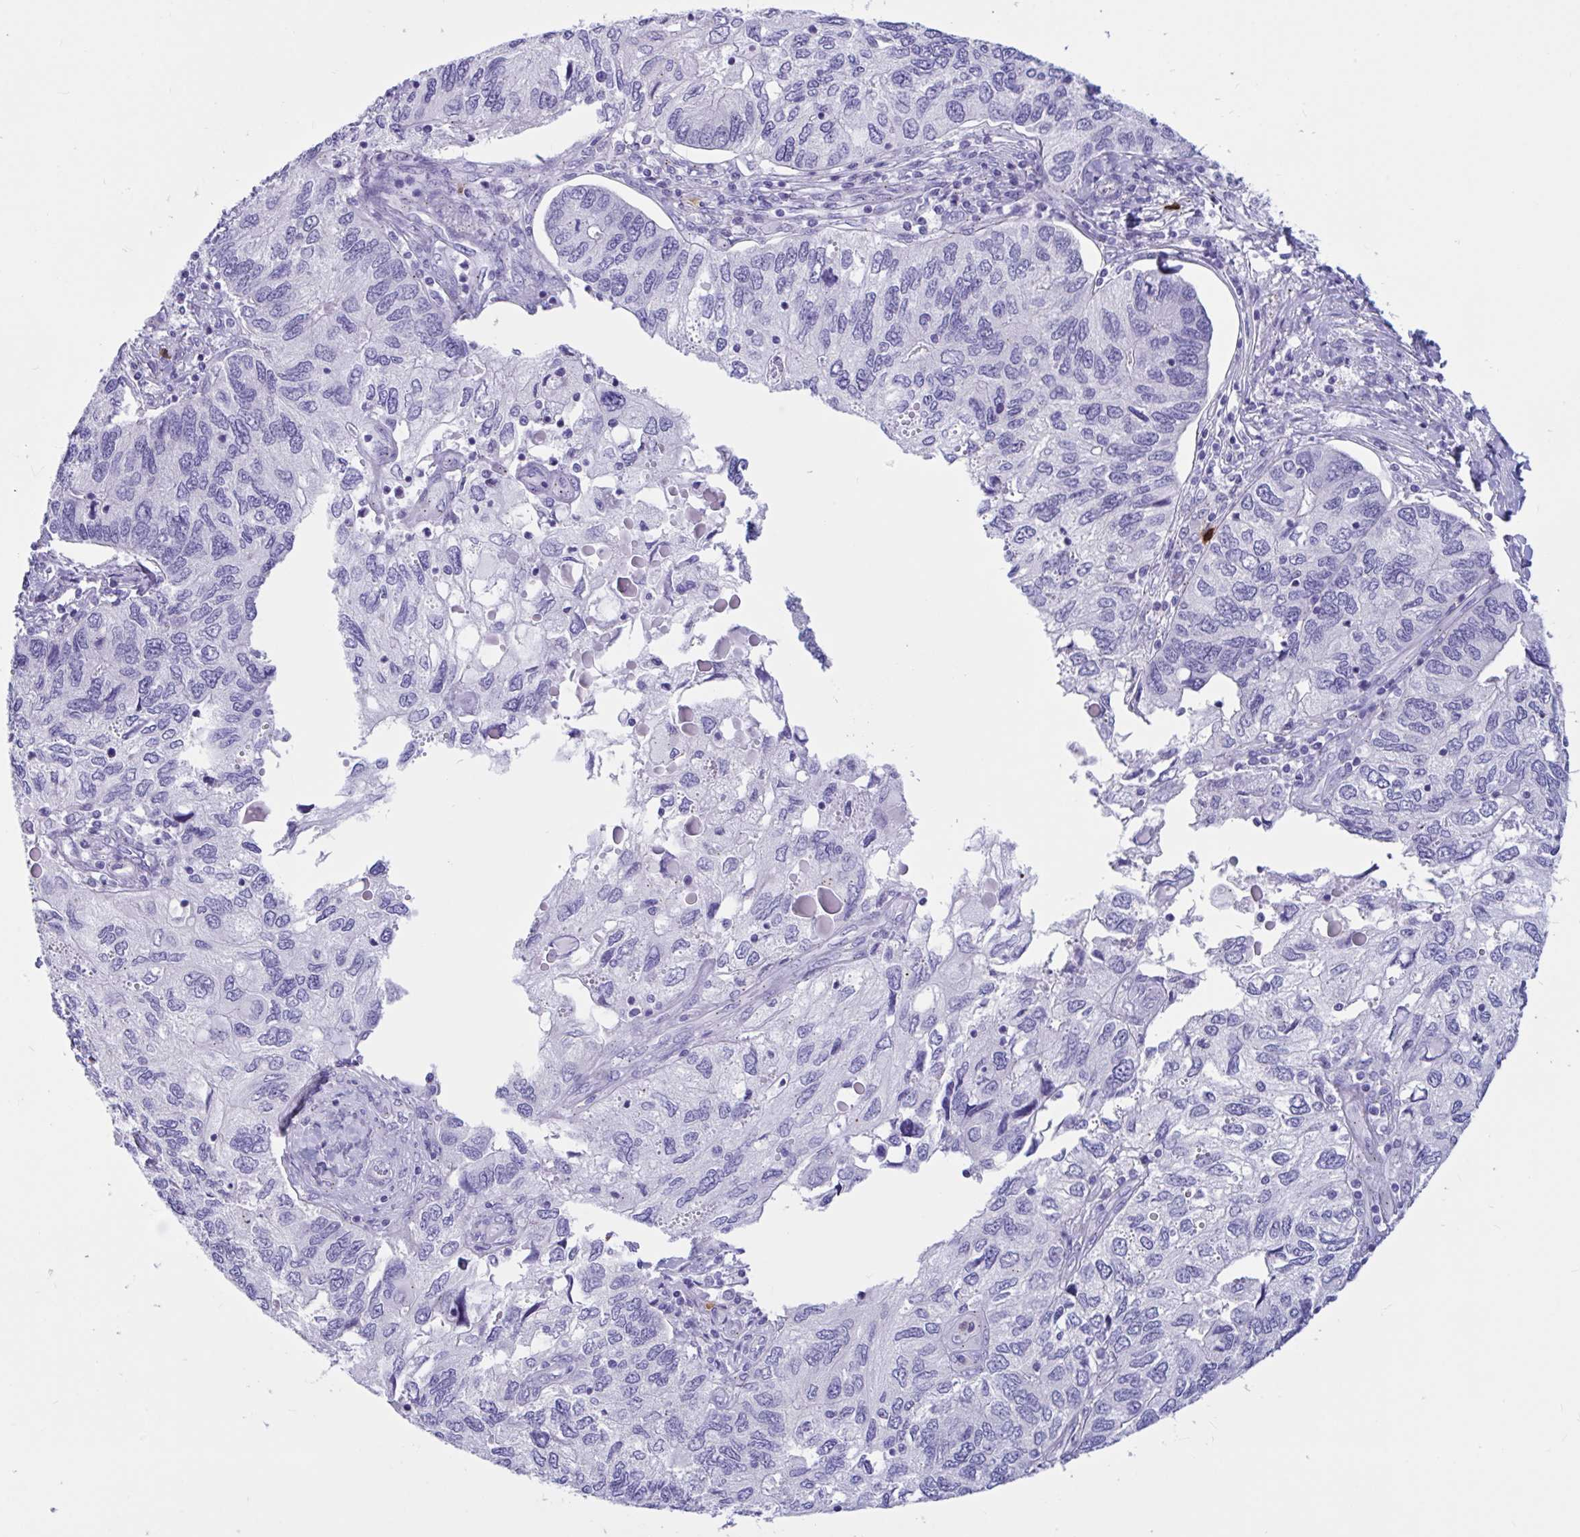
{"staining": {"intensity": "negative", "quantity": "none", "location": "none"}, "tissue": "endometrial cancer", "cell_type": "Tumor cells", "image_type": "cancer", "snomed": [{"axis": "morphology", "description": "Carcinoma, NOS"}, {"axis": "topography", "description": "Uterus"}], "caption": "Immunohistochemistry micrograph of human carcinoma (endometrial) stained for a protein (brown), which demonstrates no positivity in tumor cells. (DAB immunohistochemistry (IHC) with hematoxylin counter stain).", "gene": "RNASE3", "patient": {"sex": "female", "age": 76}}